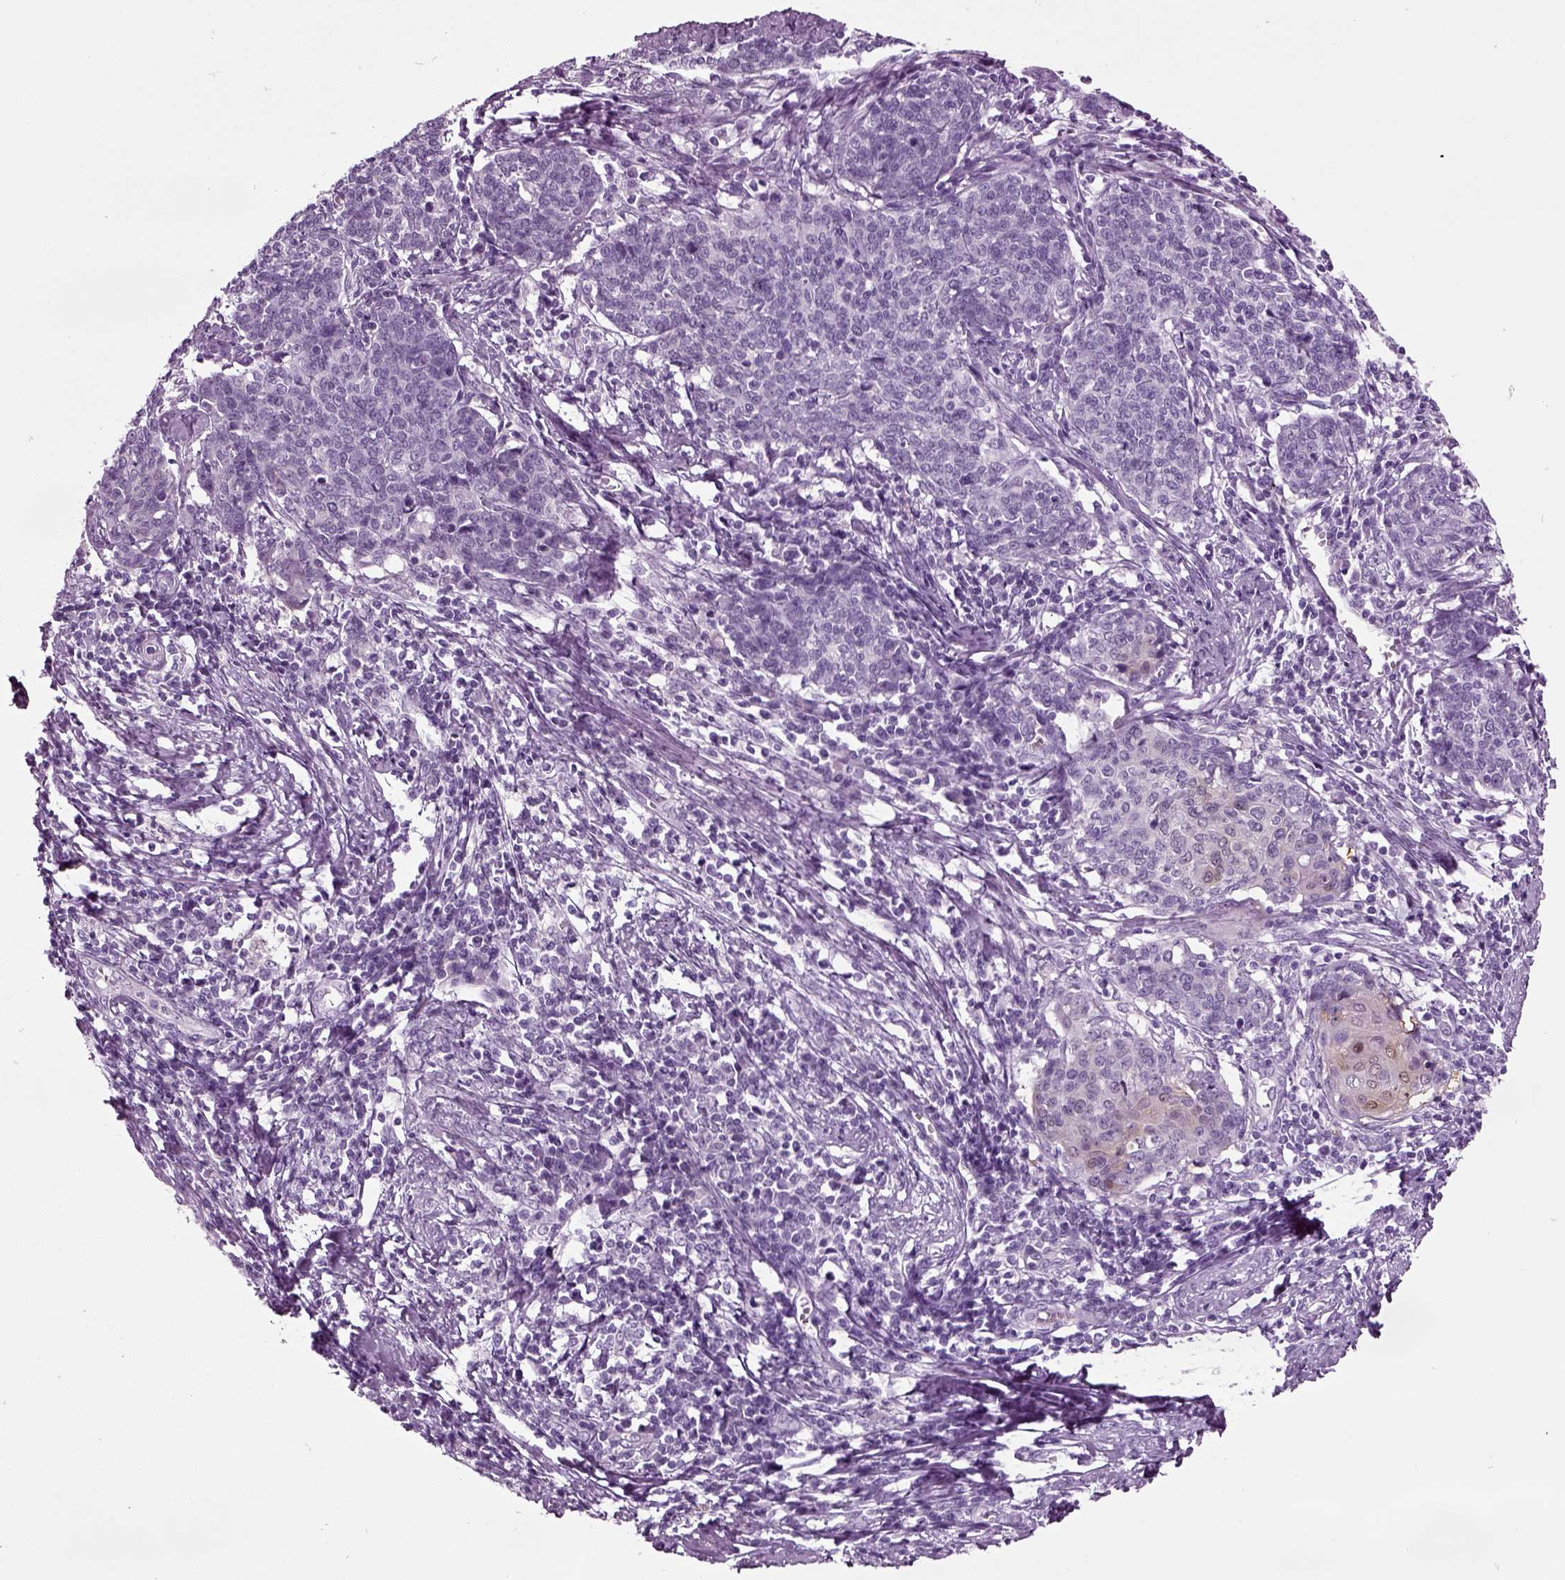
{"staining": {"intensity": "negative", "quantity": "none", "location": "none"}, "tissue": "cervical cancer", "cell_type": "Tumor cells", "image_type": "cancer", "snomed": [{"axis": "morphology", "description": "Squamous cell carcinoma, NOS"}, {"axis": "topography", "description": "Cervix"}], "caption": "Tumor cells are negative for brown protein staining in cervical cancer (squamous cell carcinoma).", "gene": "CRABP1", "patient": {"sex": "female", "age": 39}}